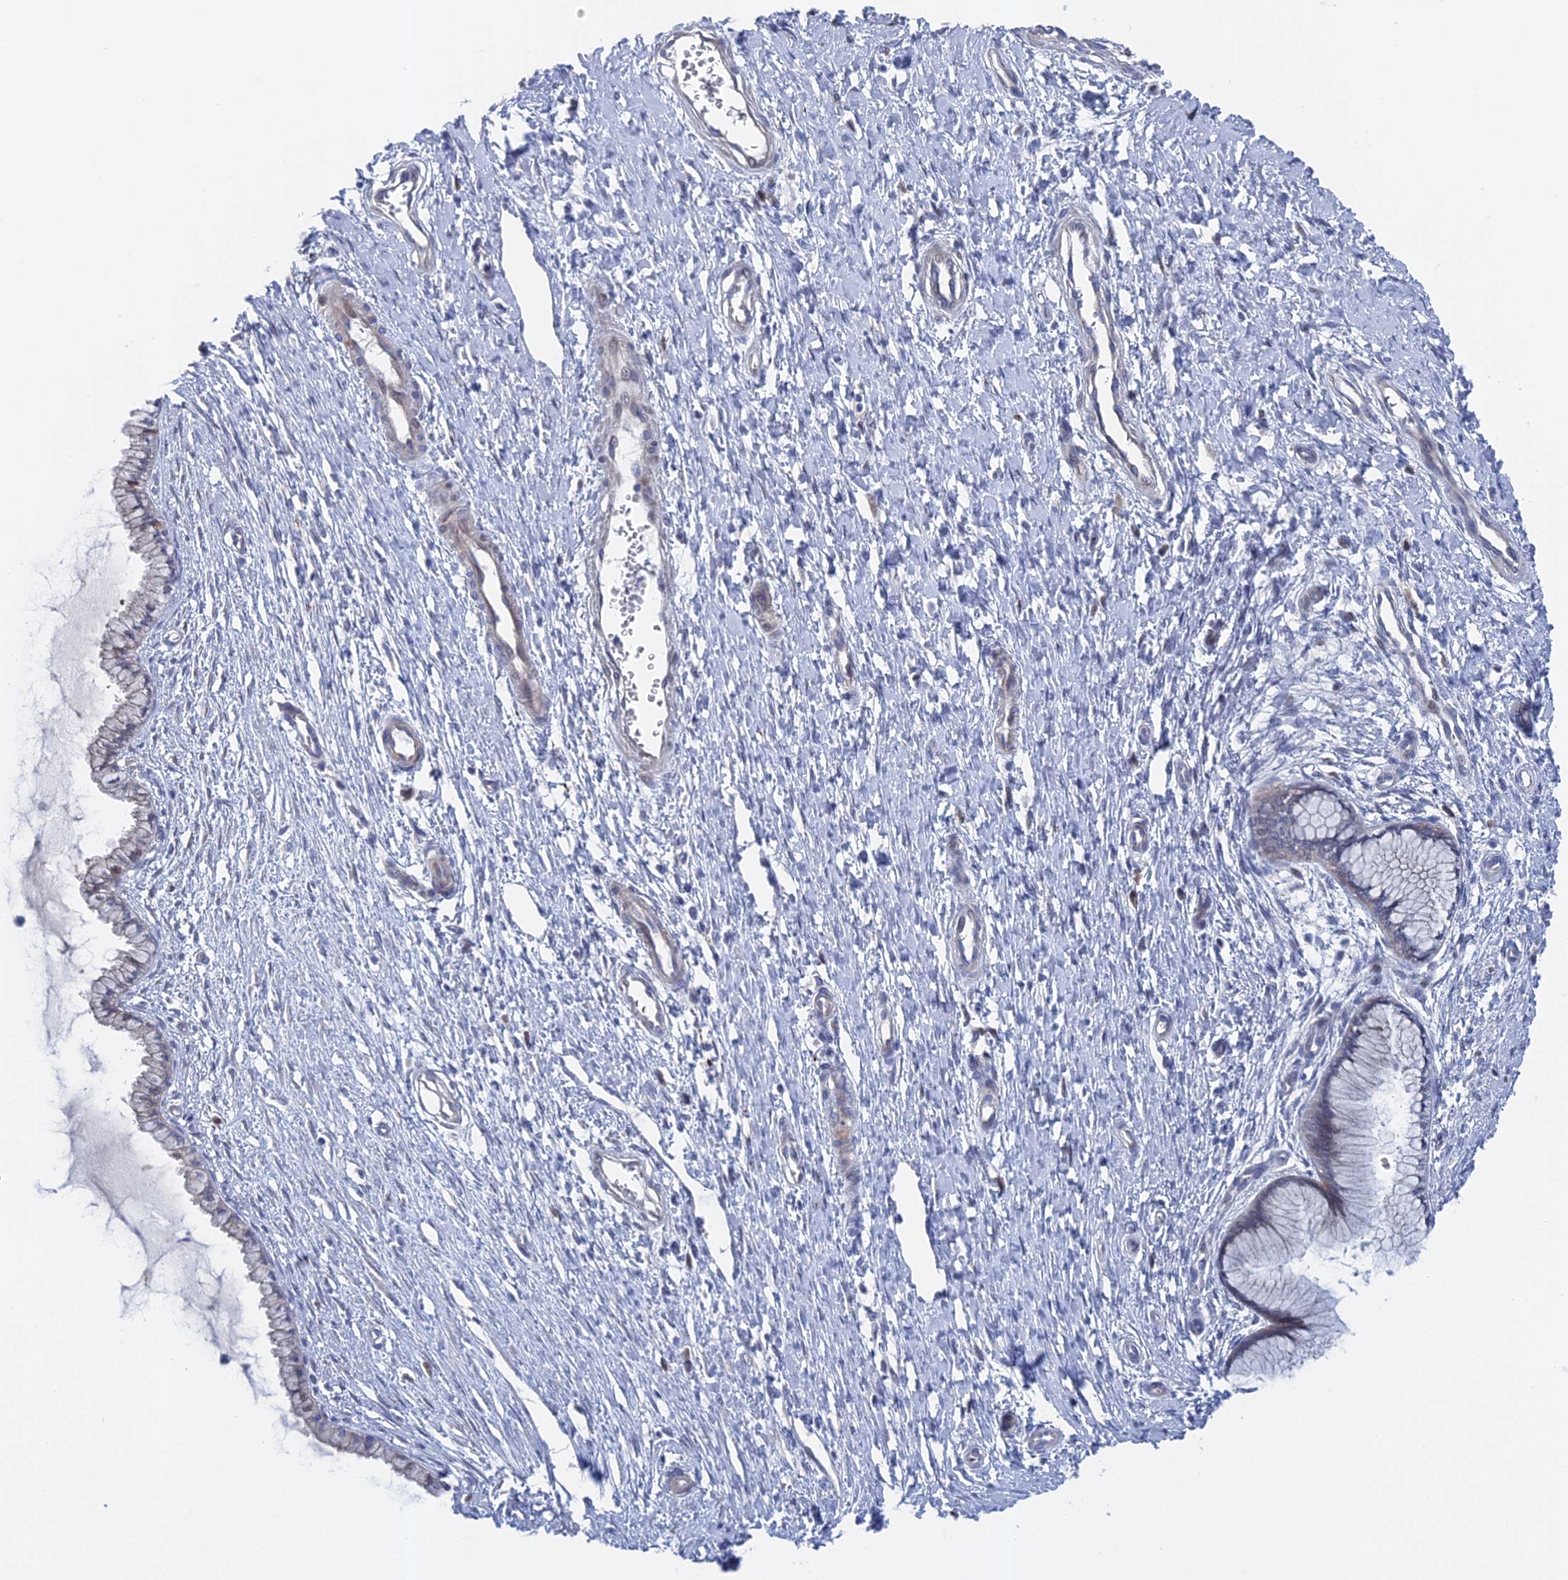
{"staining": {"intensity": "weak", "quantity": "<25%", "location": "cytoplasmic/membranous"}, "tissue": "cervix", "cell_type": "Glandular cells", "image_type": "normal", "snomed": [{"axis": "morphology", "description": "Normal tissue, NOS"}, {"axis": "topography", "description": "Cervix"}], "caption": "Immunohistochemistry (IHC) image of normal cervix: human cervix stained with DAB (3,3'-diaminobenzidine) reveals no significant protein expression in glandular cells.", "gene": "TMEM161A", "patient": {"sex": "female", "age": 55}}